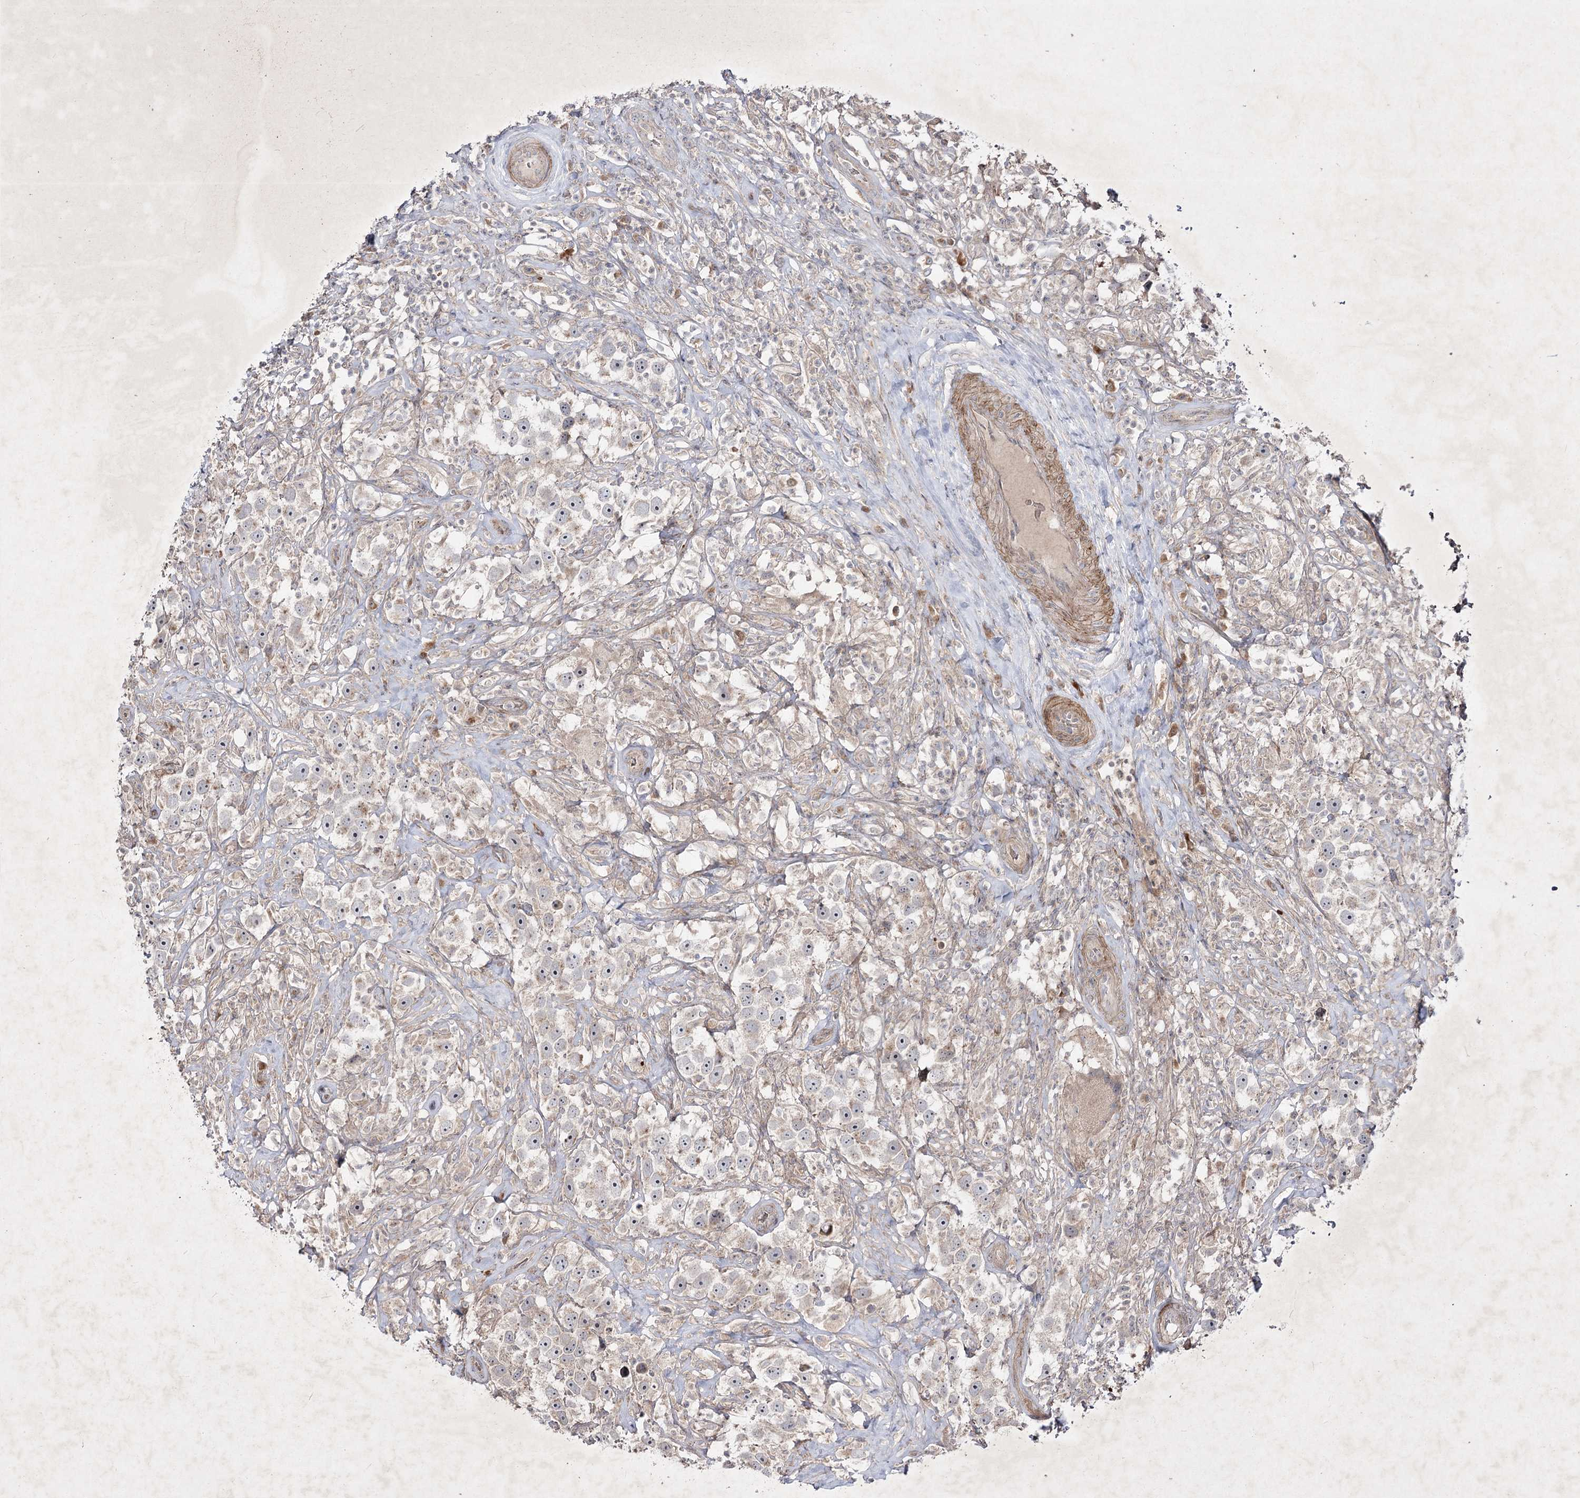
{"staining": {"intensity": "weak", "quantity": "25%-75%", "location": "cytoplasmic/membranous"}, "tissue": "testis cancer", "cell_type": "Tumor cells", "image_type": "cancer", "snomed": [{"axis": "morphology", "description": "Seminoma, NOS"}, {"axis": "topography", "description": "Testis"}], "caption": "A micrograph of human testis seminoma stained for a protein displays weak cytoplasmic/membranous brown staining in tumor cells. (DAB IHC, brown staining for protein, blue staining for nuclei).", "gene": "CIB2", "patient": {"sex": "male", "age": 49}}